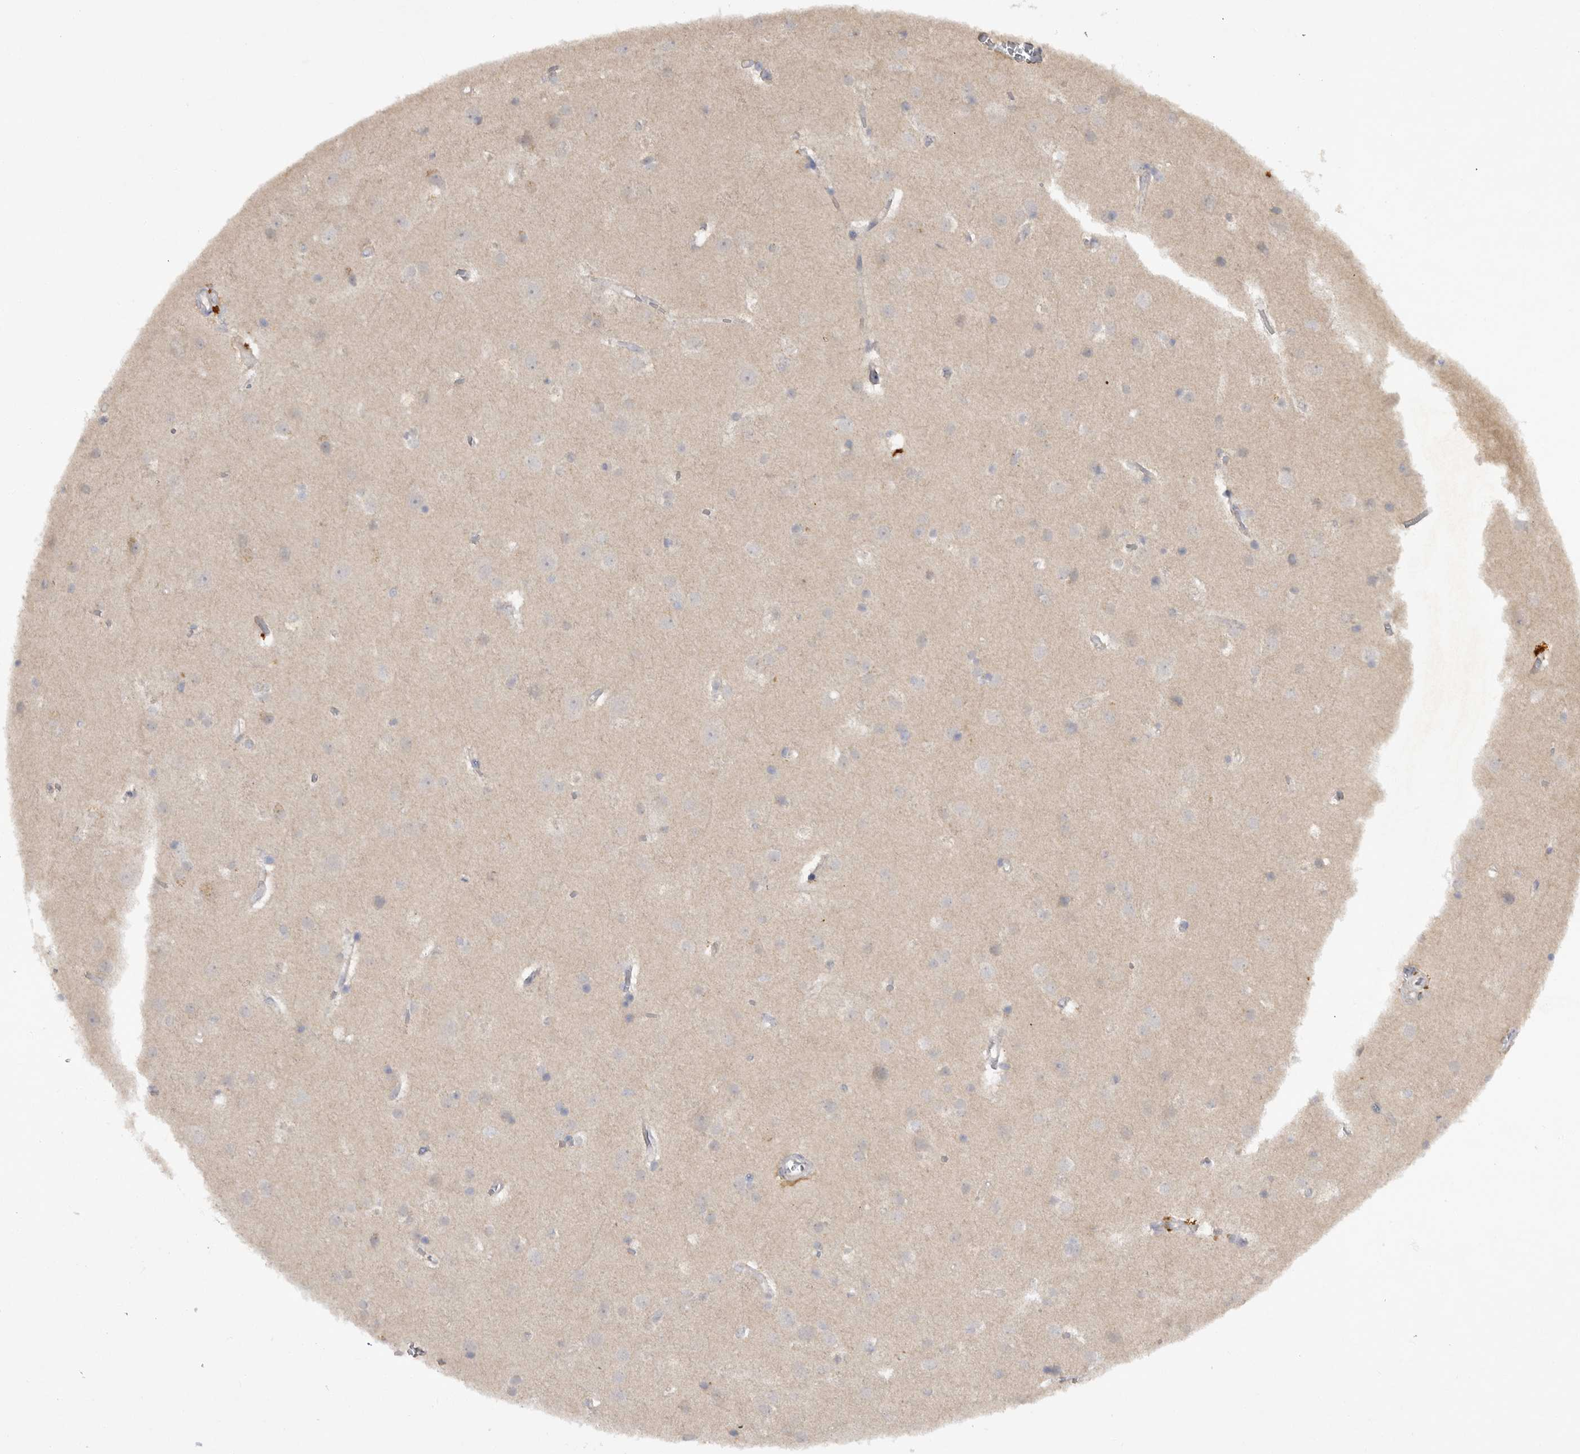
{"staining": {"intensity": "weak", "quantity": "<25%", "location": "cytoplasmic/membranous"}, "tissue": "cerebral cortex", "cell_type": "Endothelial cells", "image_type": "normal", "snomed": [{"axis": "morphology", "description": "Normal tissue, NOS"}, {"axis": "topography", "description": "Cerebral cortex"}], "caption": "Immunohistochemical staining of unremarkable human cerebral cortex reveals no significant positivity in endothelial cells. Nuclei are stained in blue.", "gene": "DHDDS", "patient": {"sex": "male", "age": 54}}